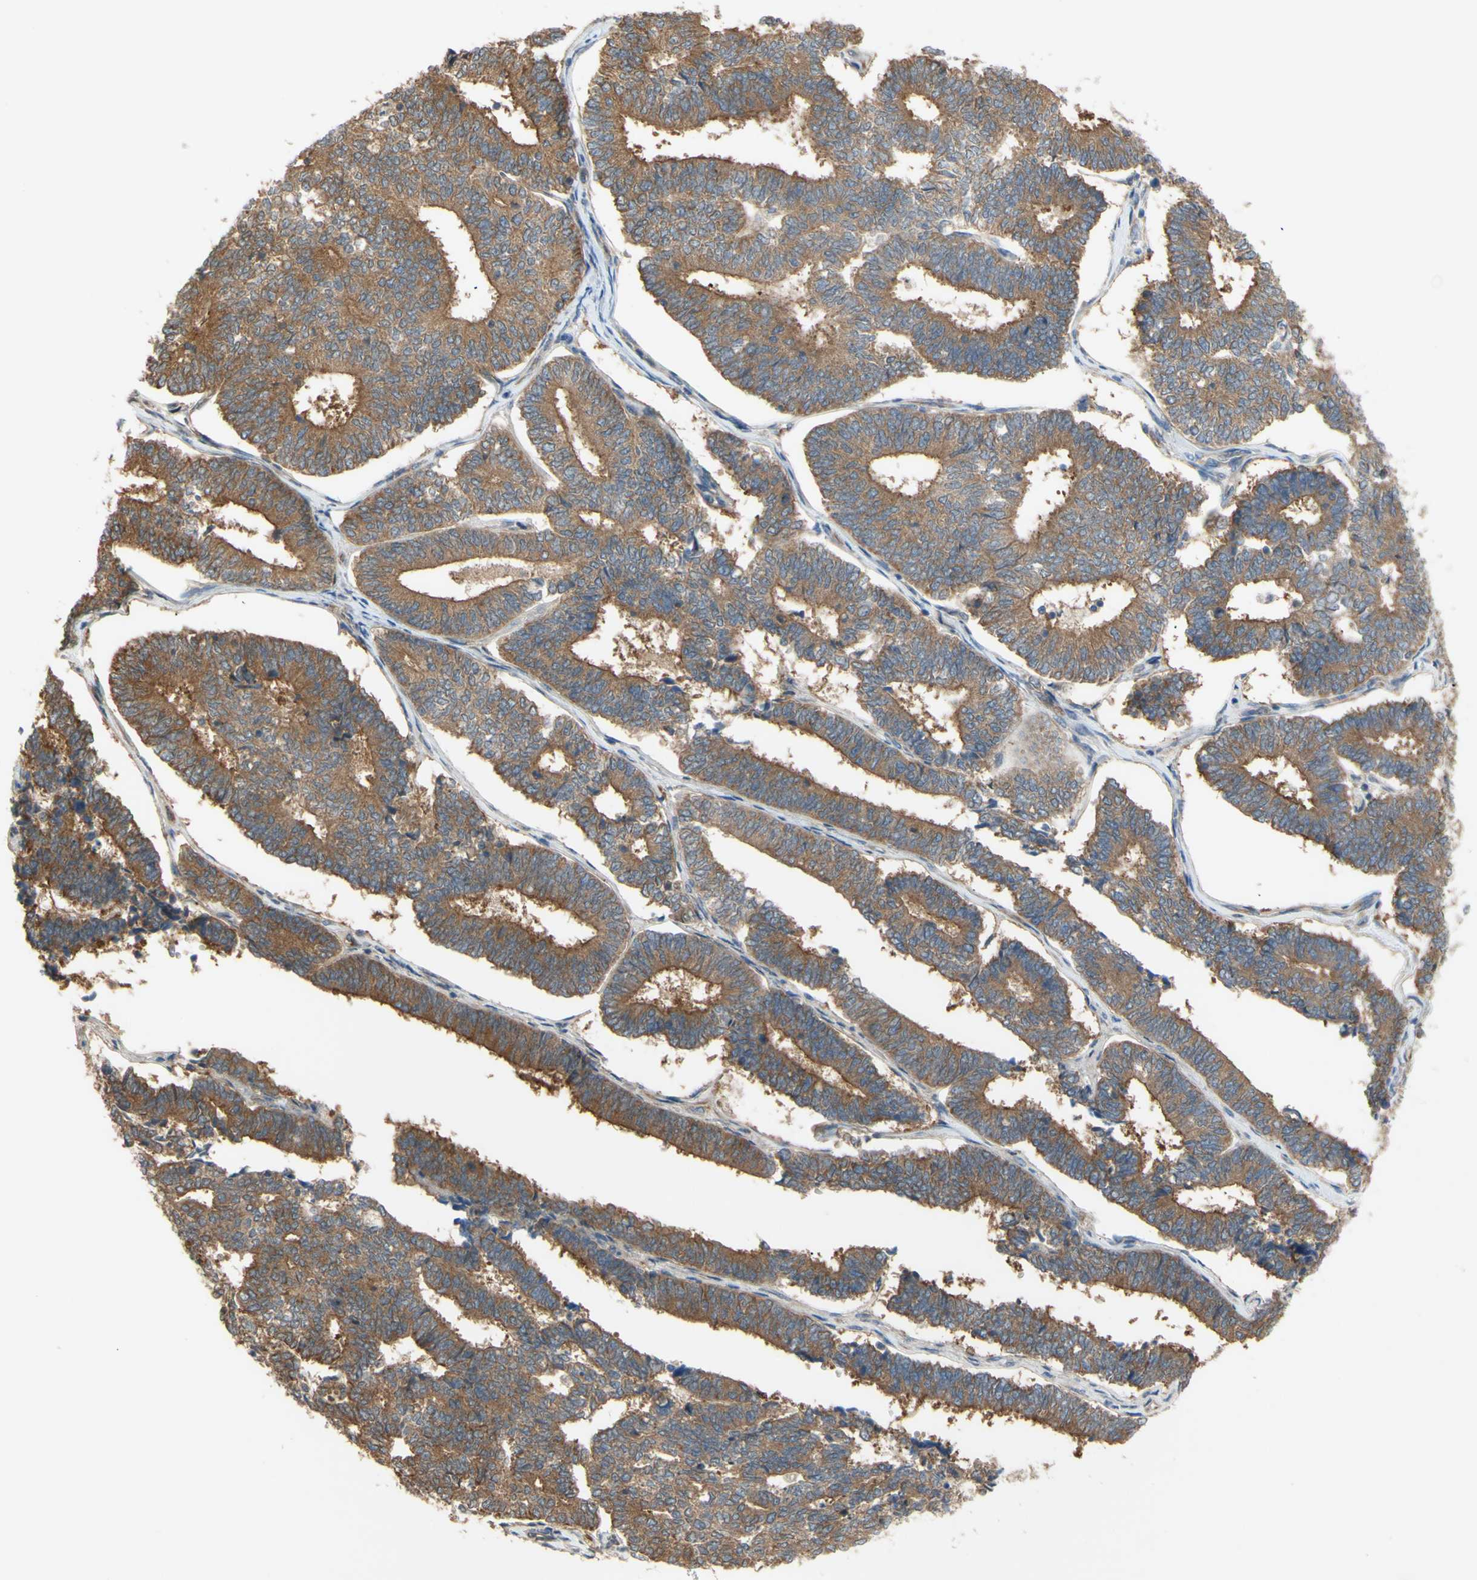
{"staining": {"intensity": "moderate", "quantity": ">75%", "location": "cytoplasmic/membranous"}, "tissue": "endometrial cancer", "cell_type": "Tumor cells", "image_type": "cancer", "snomed": [{"axis": "morphology", "description": "Adenocarcinoma, NOS"}, {"axis": "topography", "description": "Endometrium"}], "caption": "High-power microscopy captured an immunohistochemistry photomicrograph of endometrial adenocarcinoma, revealing moderate cytoplasmic/membranous staining in approximately >75% of tumor cells.", "gene": "DYNLRB1", "patient": {"sex": "female", "age": 70}}